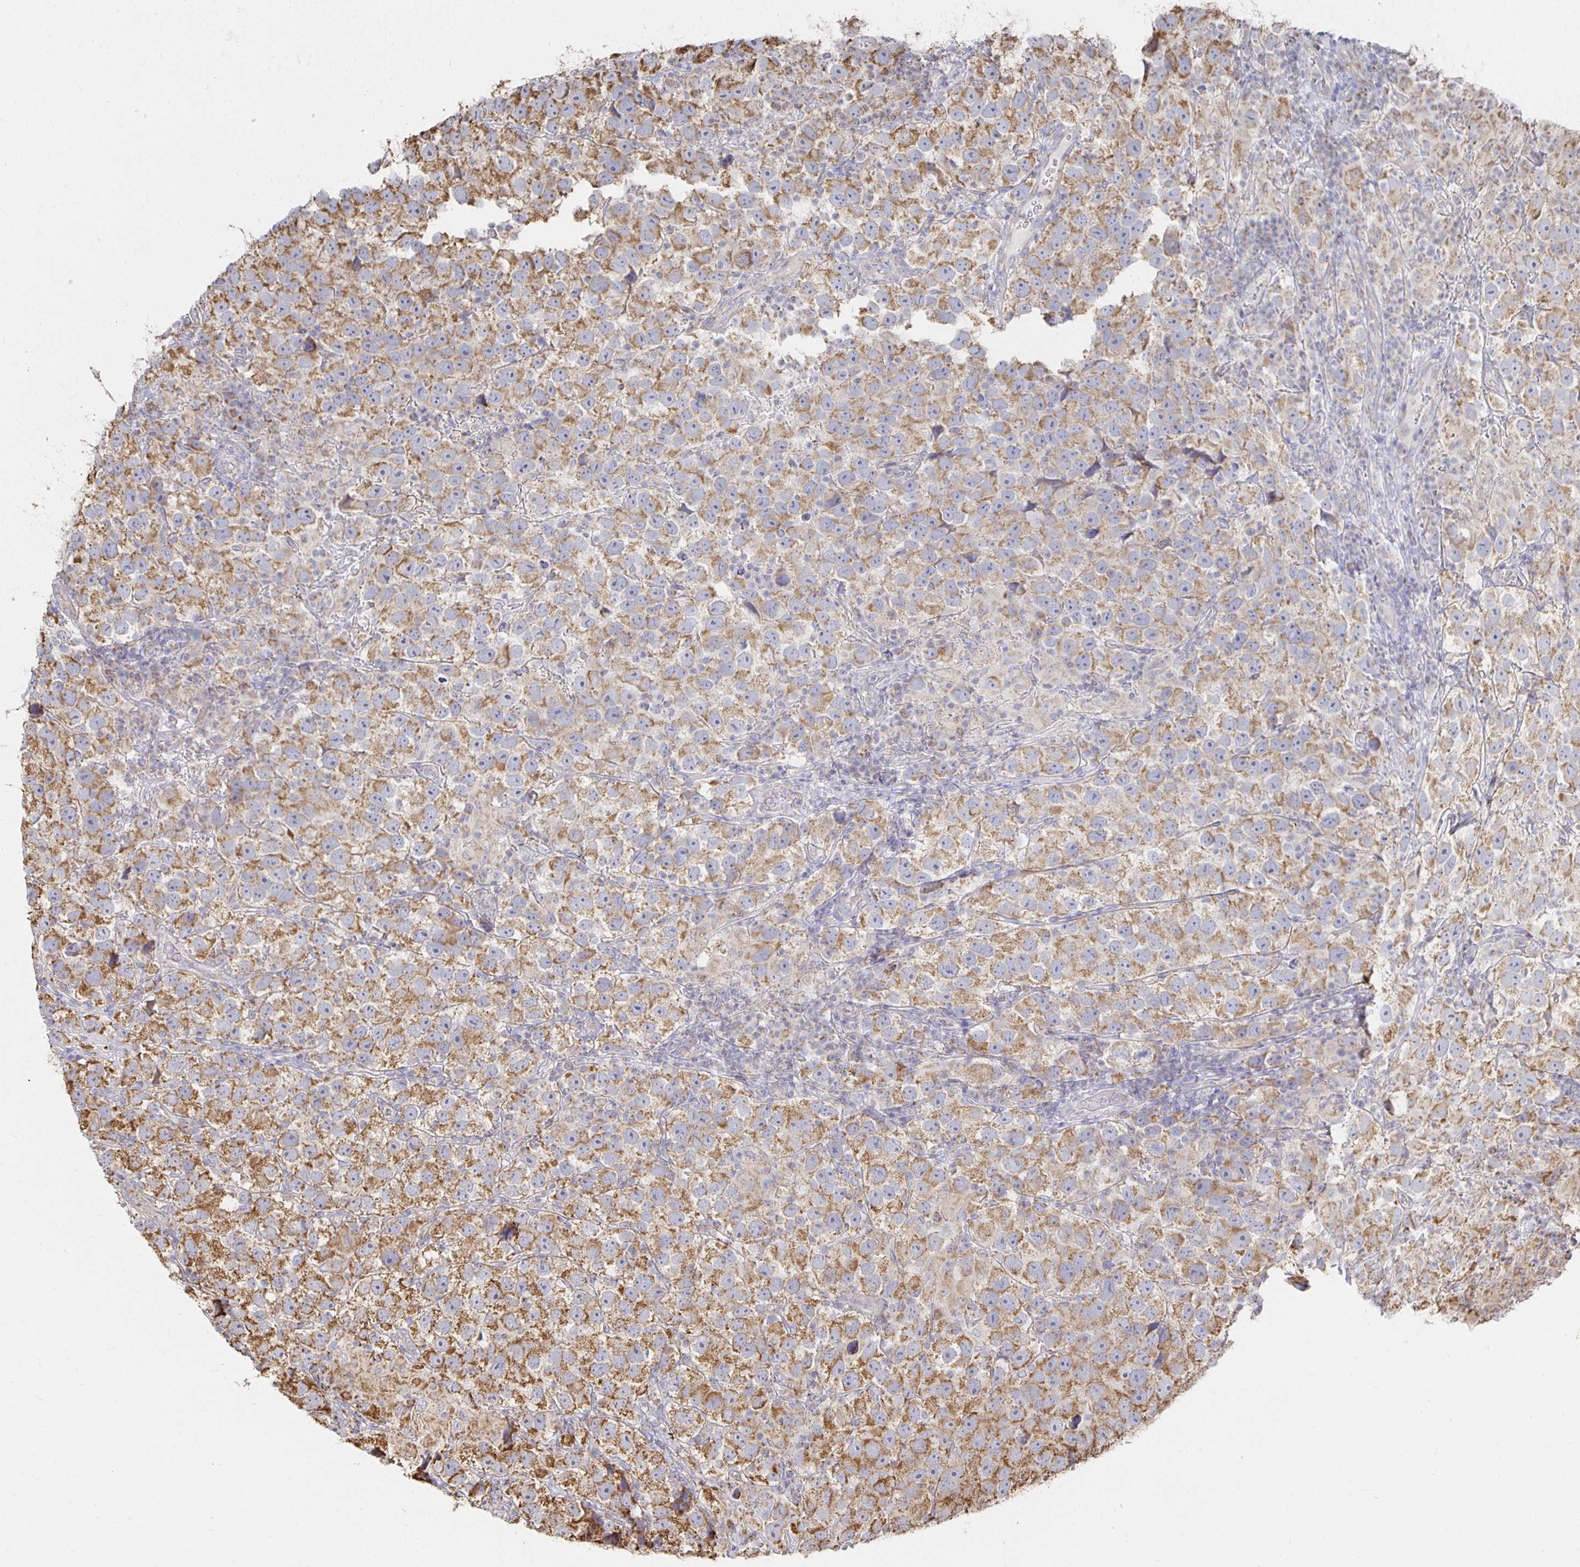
{"staining": {"intensity": "moderate", "quantity": ">75%", "location": "cytoplasmic/membranous"}, "tissue": "testis cancer", "cell_type": "Tumor cells", "image_type": "cancer", "snomed": [{"axis": "morphology", "description": "Seminoma, NOS"}, {"axis": "topography", "description": "Testis"}], "caption": "Immunohistochemistry (IHC) image of neoplastic tissue: testis cancer stained using IHC demonstrates medium levels of moderate protein expression localized specifically in the cytoplasmic/membranous of tumor cells, appearing as a cytoplasmic/membranous brown color.", "gene": "NKX2-8", "patient": {"sex": "male", "age": 26}}